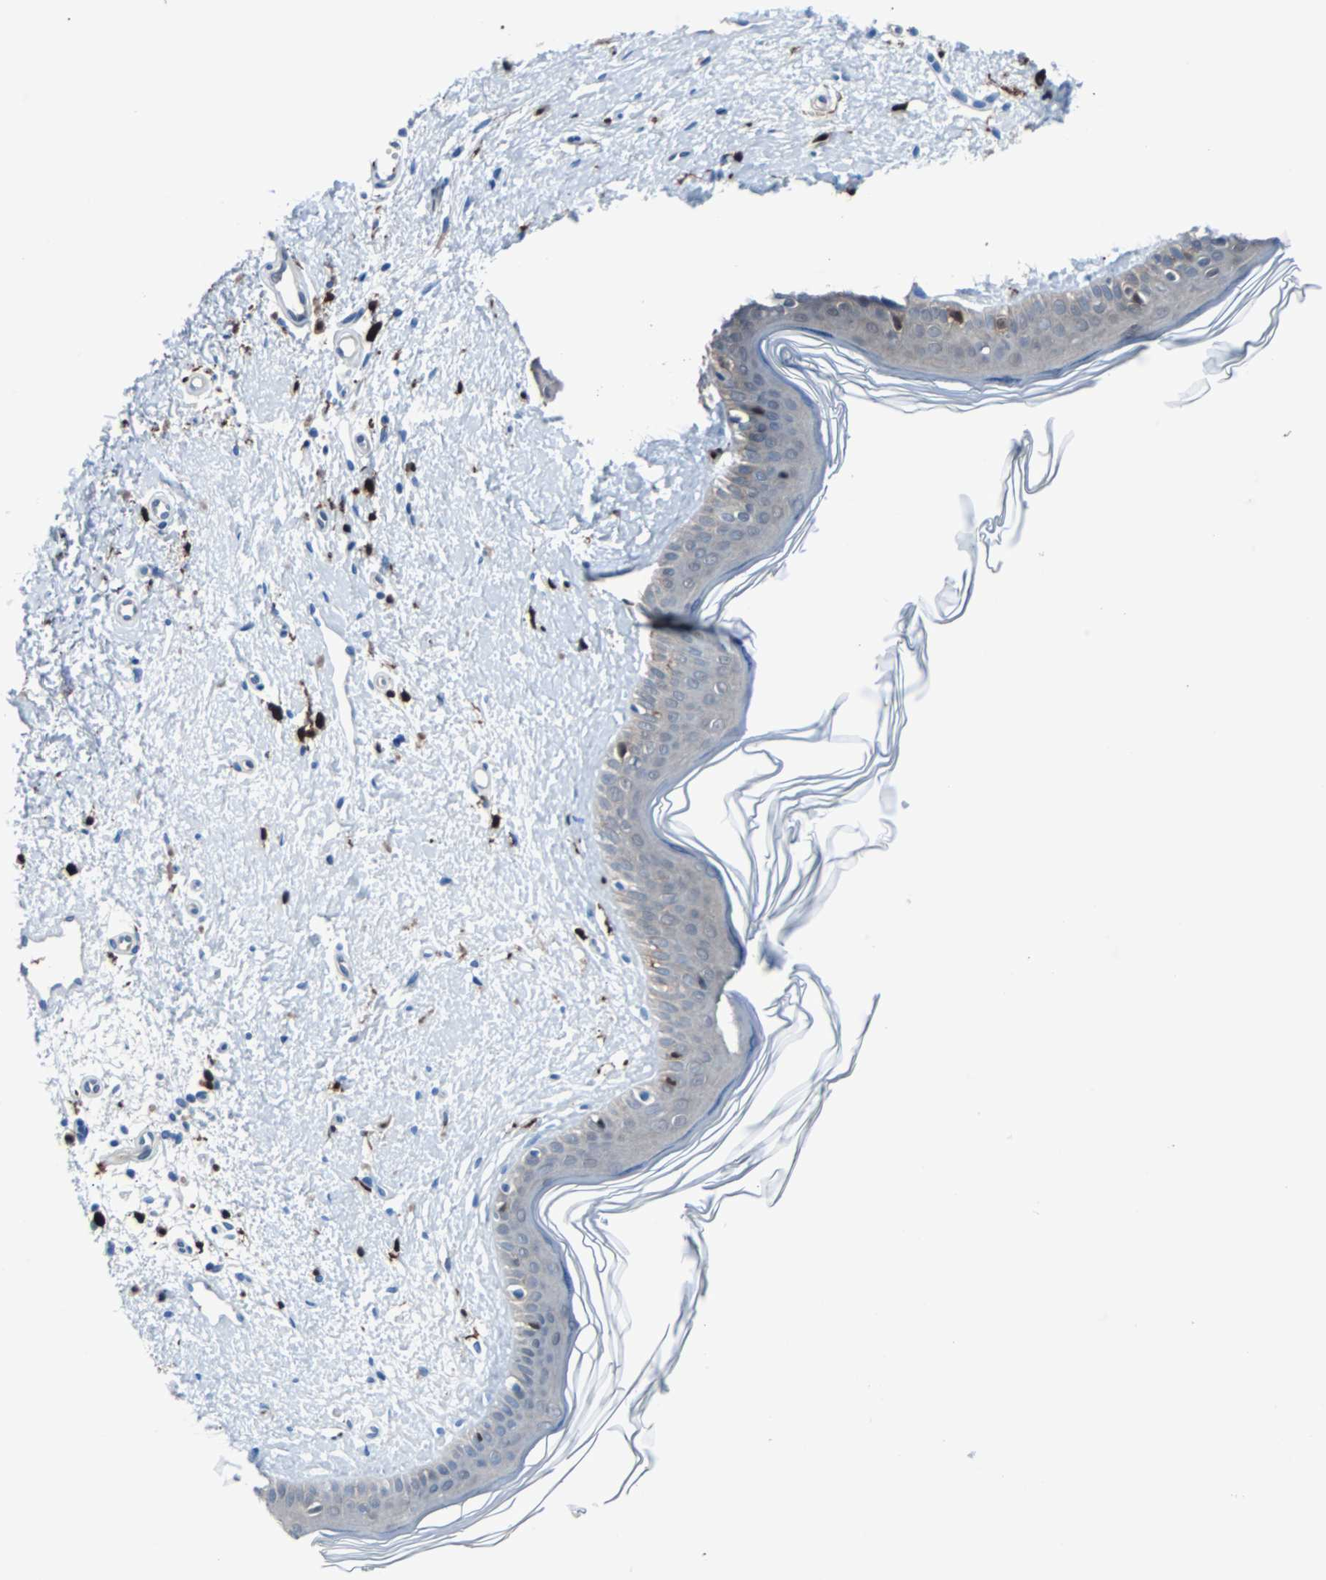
{"staining": {"intensity": "weak", "quantity": "<25%", "location": "cytoplasmic/membranous"}, "tissue": "skin cancer", "cell_type": "Tumor cells", "image_type": "cancer", "snomed": [{"axis": "morphology", "description": "Normal tissue, NOS"}, {"axis": "morphology", "description": "Basal cell carcinoma"}, {"axis": "topography", "description": "Skin"}], "caption": "Immunohistochemical staining of human skin cancer displays no significant staining in tumor cells.", "gene": "SYK", "patient": {"sex": "female", "age": 61}}